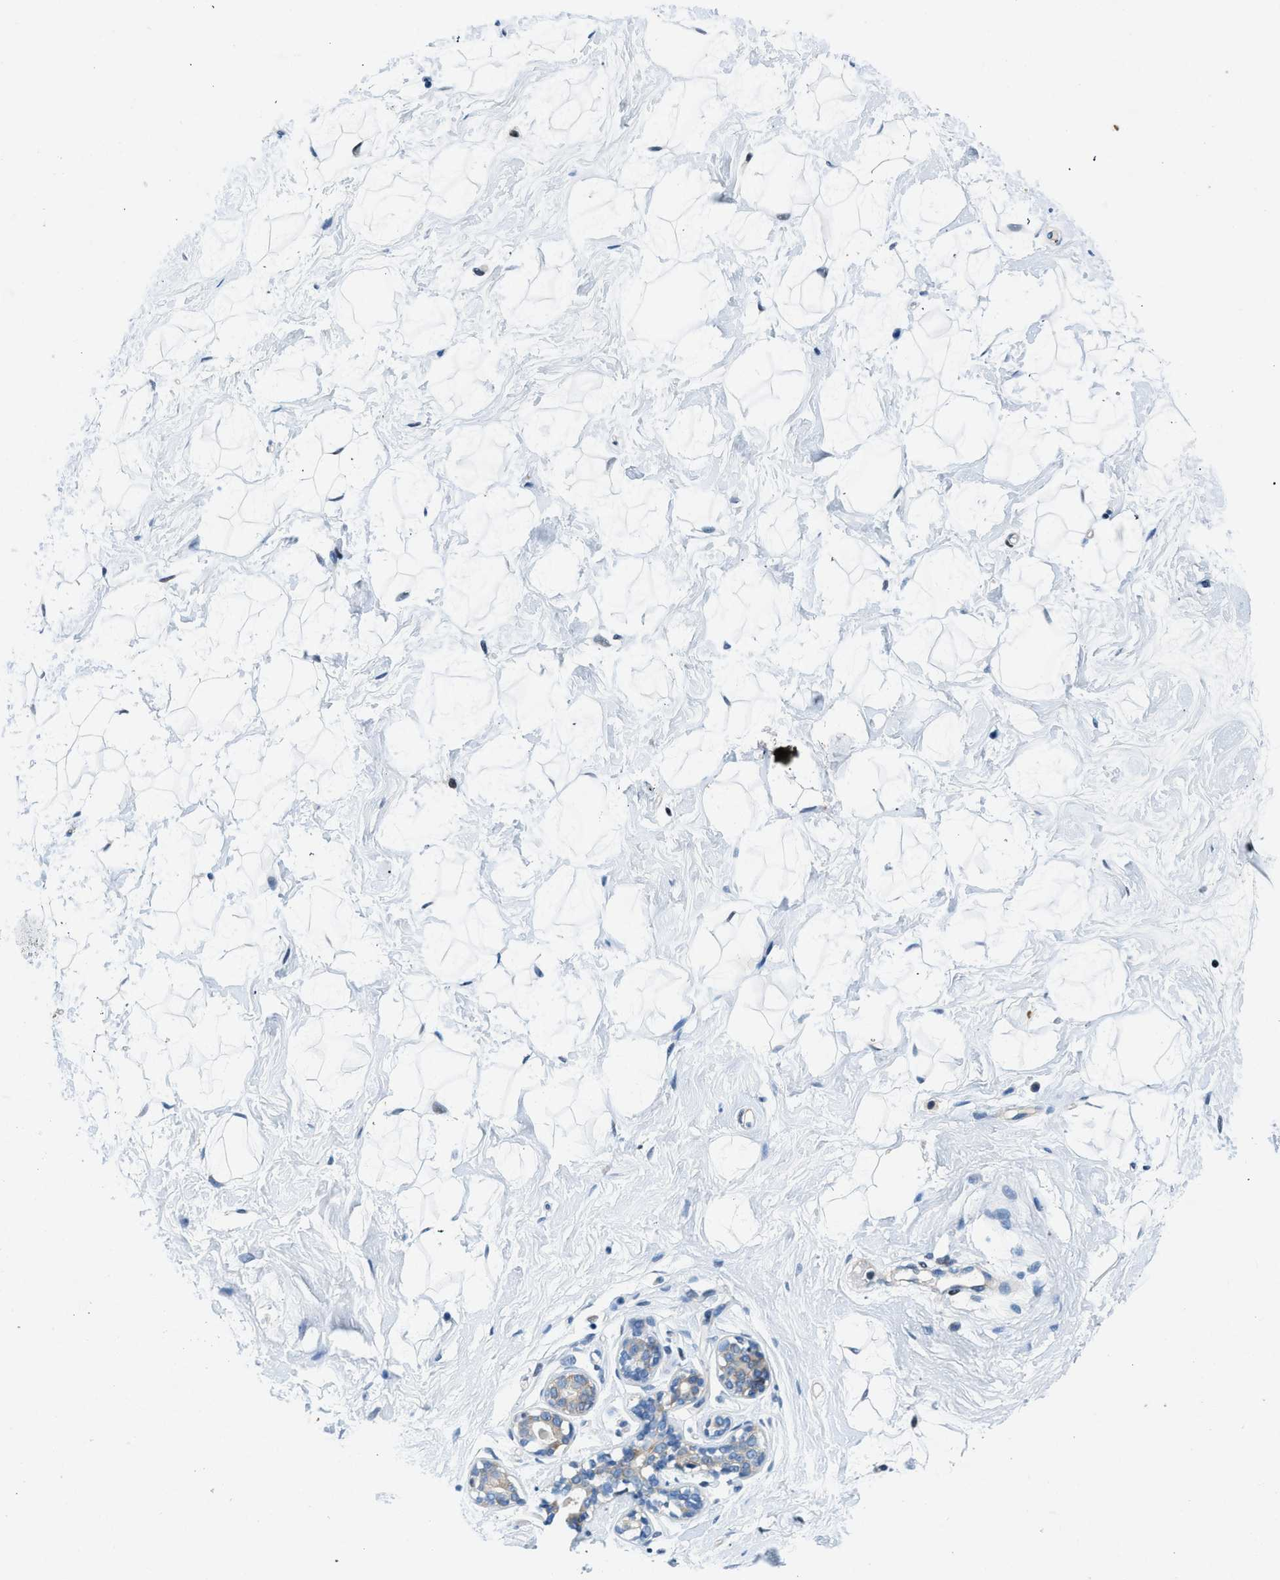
{"staining": {"intensity": "negative", "quantity": "none", "location": "none"}, "tissue": "breast", "cell_type": "Adipocytes", "image_type": "normal", "snomed": [{"axis": "morphology", "description": "Normal tissue, NOS"}, {"axis": "topography", "description": "Breast"}], "caption": "Immunohistochemistry (IHC) of normal breast shows no staining in adipocytes. (IHC, brightfield microscopy, high magnification).", "gene": "COPS2", "patient": {"sex": "female", "age": 23}}